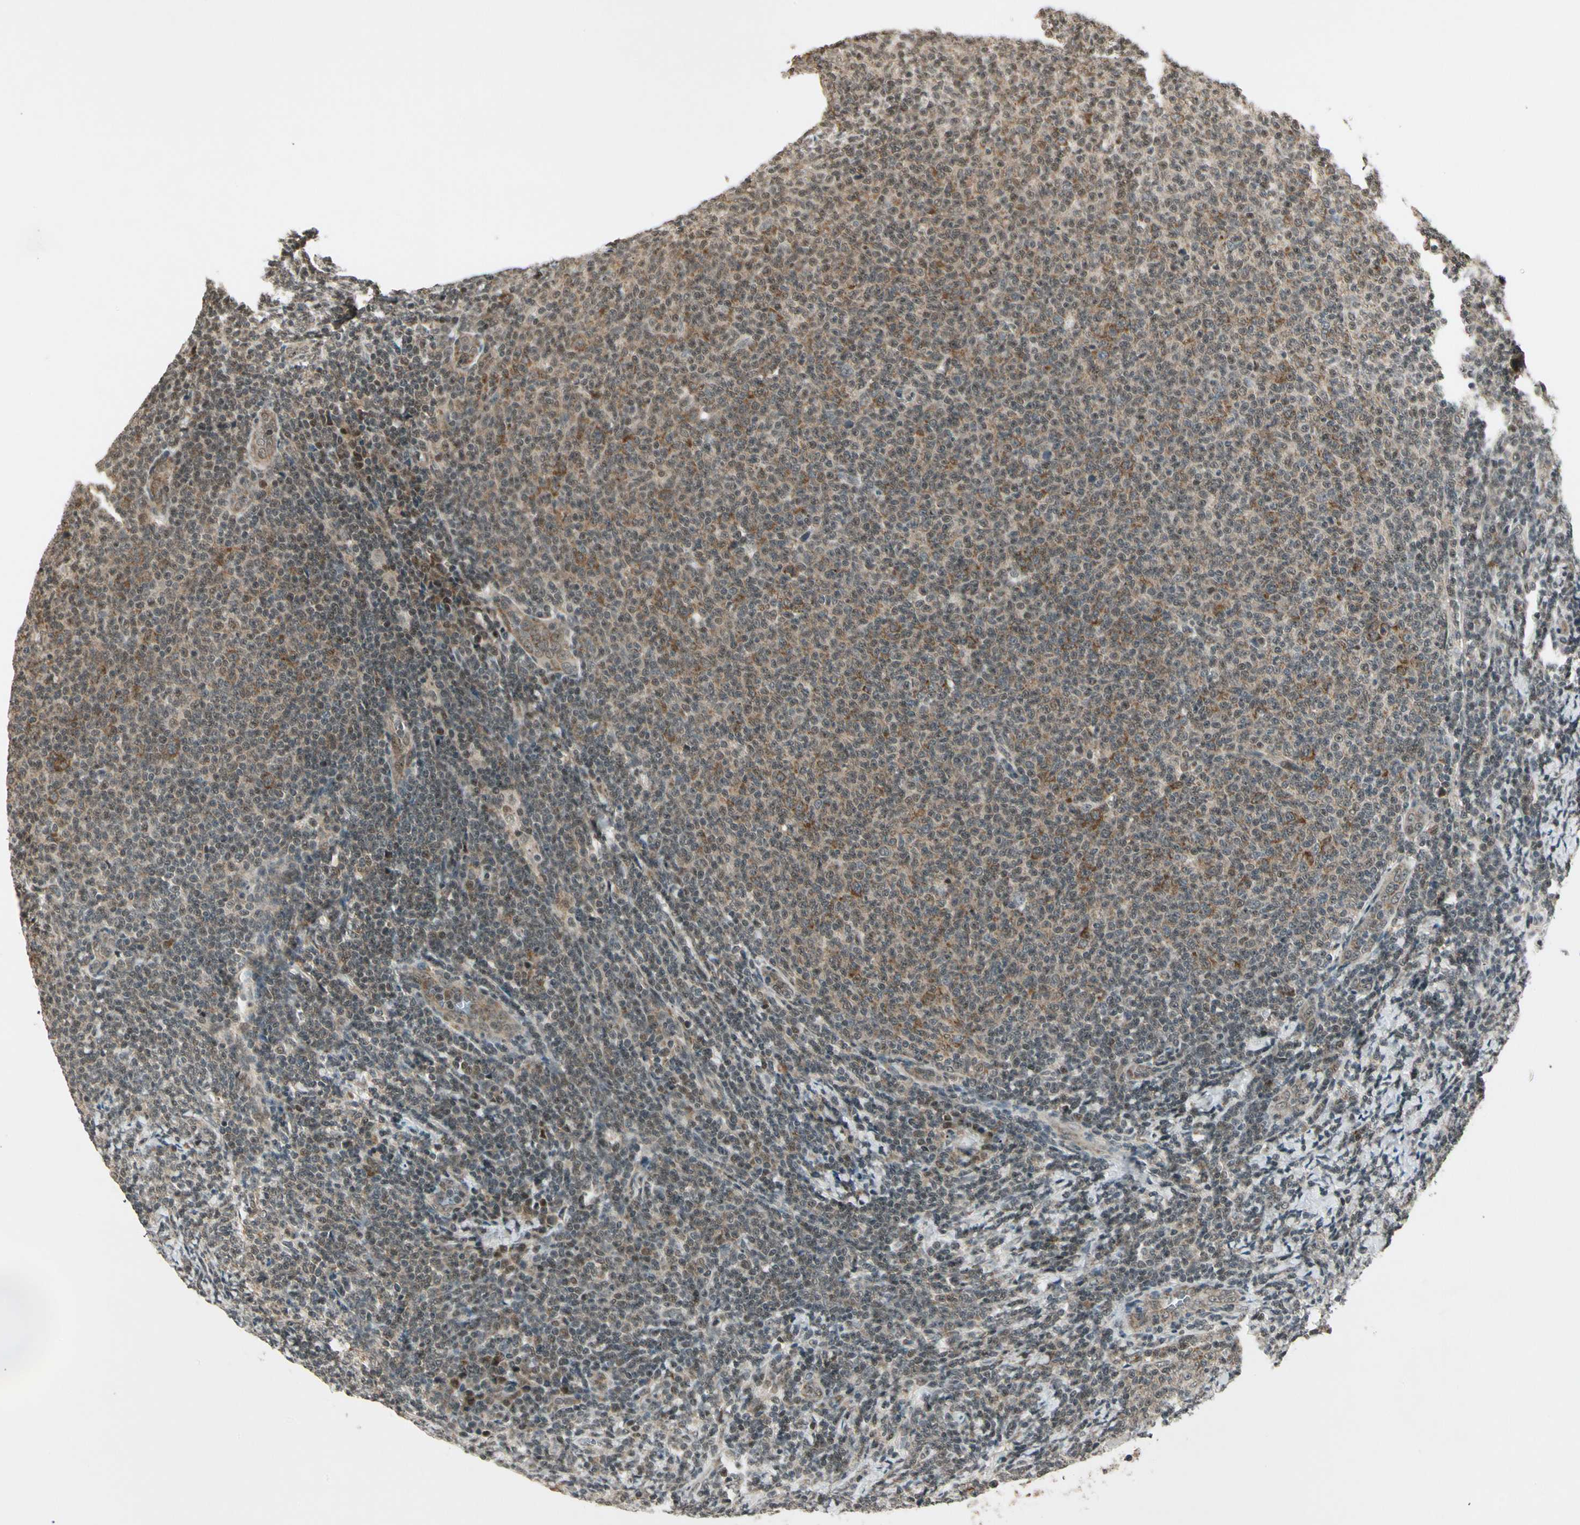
{"staining": {"intensity": "weak", "quantity": "<25%", "location": "cytoplasmic/membranous"}, "tissue": "lymphoma", "cell_type": "Tumor cells", "image_type": "cancer", "snomed": [{"axis": "morphology", "description": "Malignant lymphoma, non-Hodgkin's type, Low grade"}, {"axis": "topography", "description": "Lymph node"}], "caption": "Immunohistochemistry of human lymphoma demonstrates no positivity in tumor cells. Nuclei are stained in blue.", "gene": "SMN2", "patient": {"sex": "male", "age": 66}}